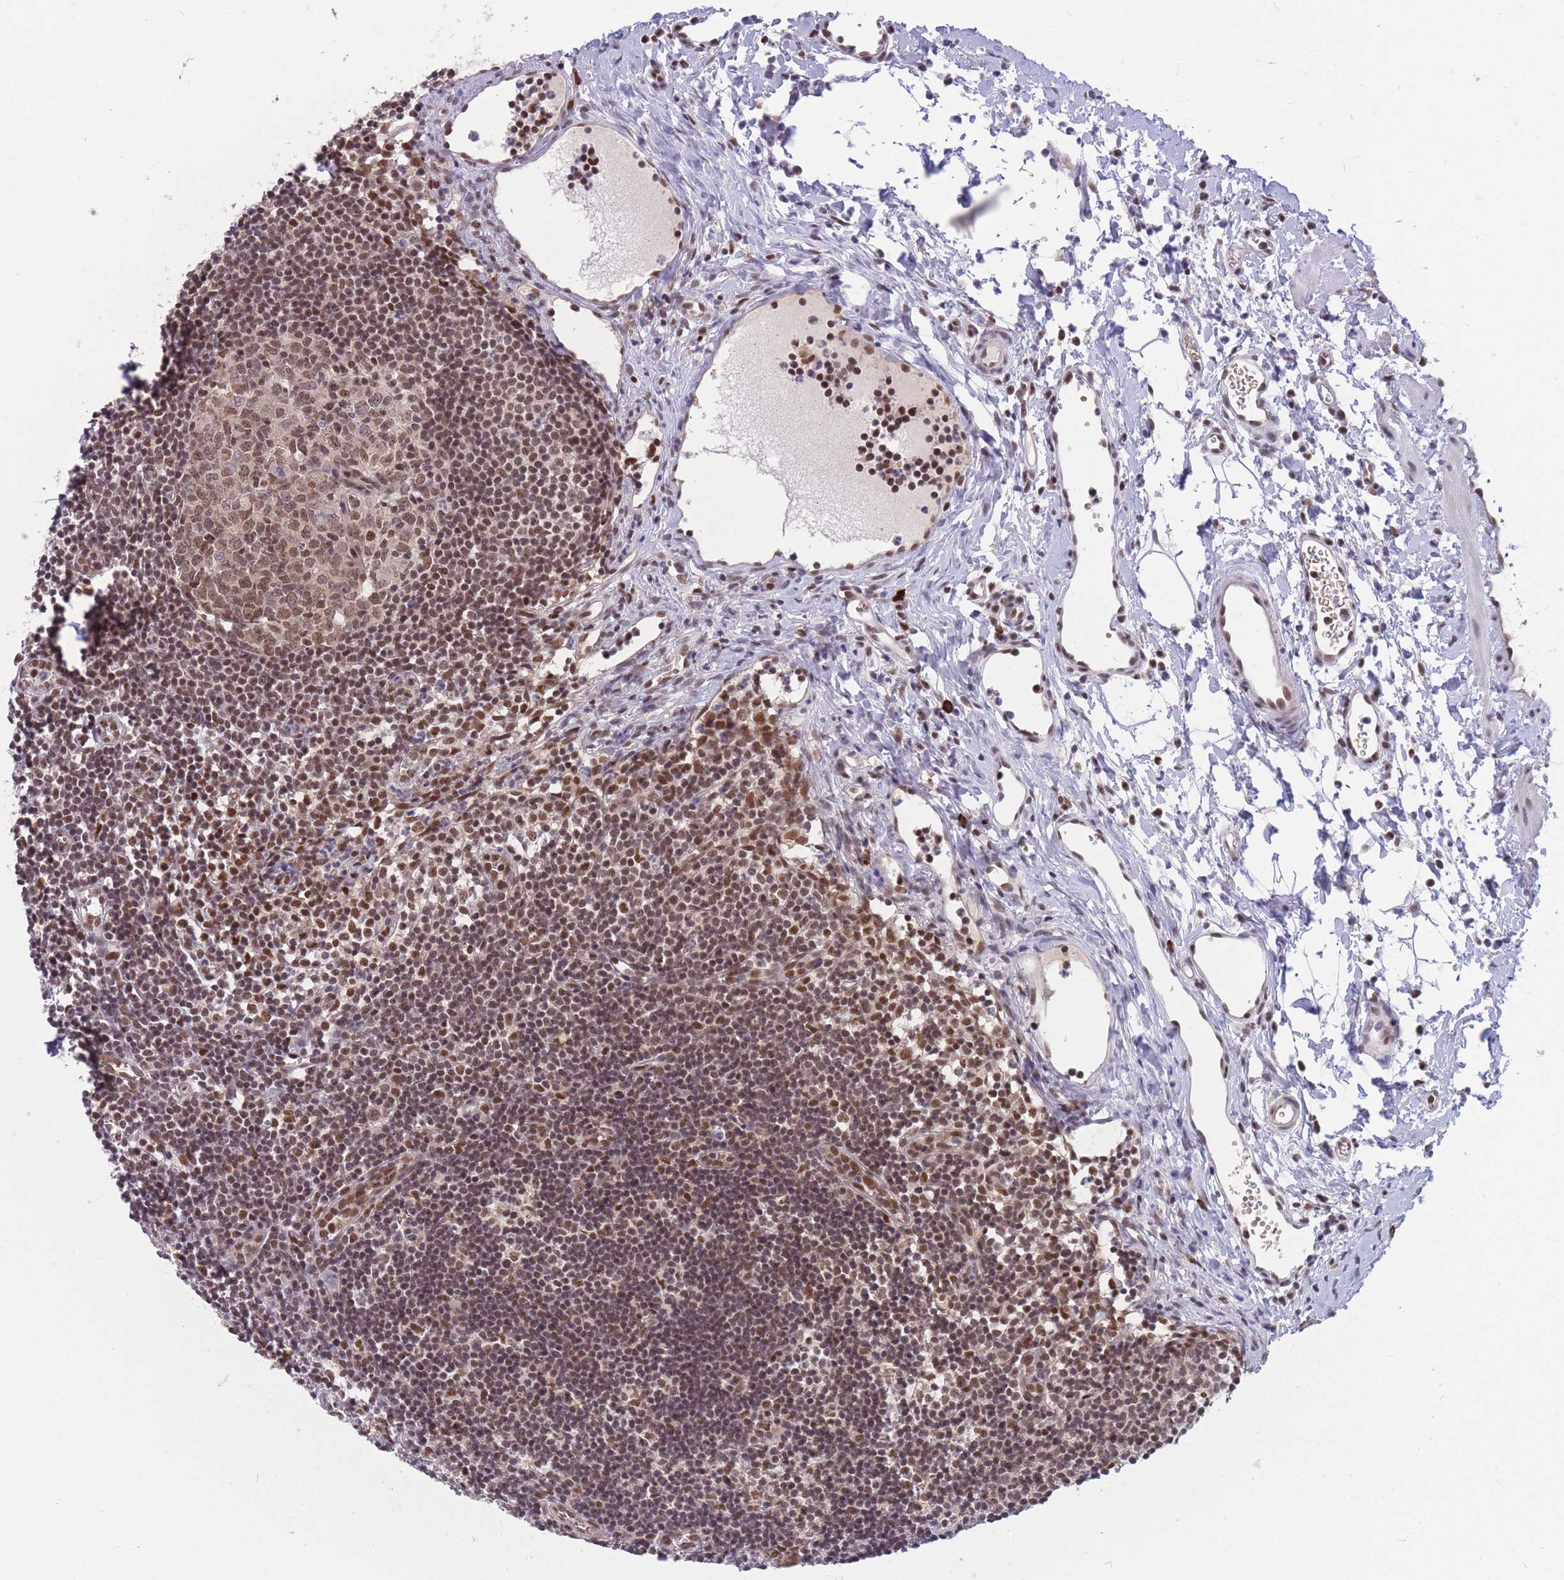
{"staining": {"intensity": "moderate", "quantity": ">75%", "location": "nuclear"}, "tissue": "lymph node", "cell_type": "Germinal center cells", "image_type": "normal", "snomed": [{"axis": "morphology", "description": "Normal tissue, NOS"}, {"axis": "topography", "description": "Lymph node"}], "caption": "Moderate nuclear protein expression is identified in about >75% of germinal center cells in lymph node.", "gene": "SMAD9", "patient": {"sex": "female", "age": 37}}